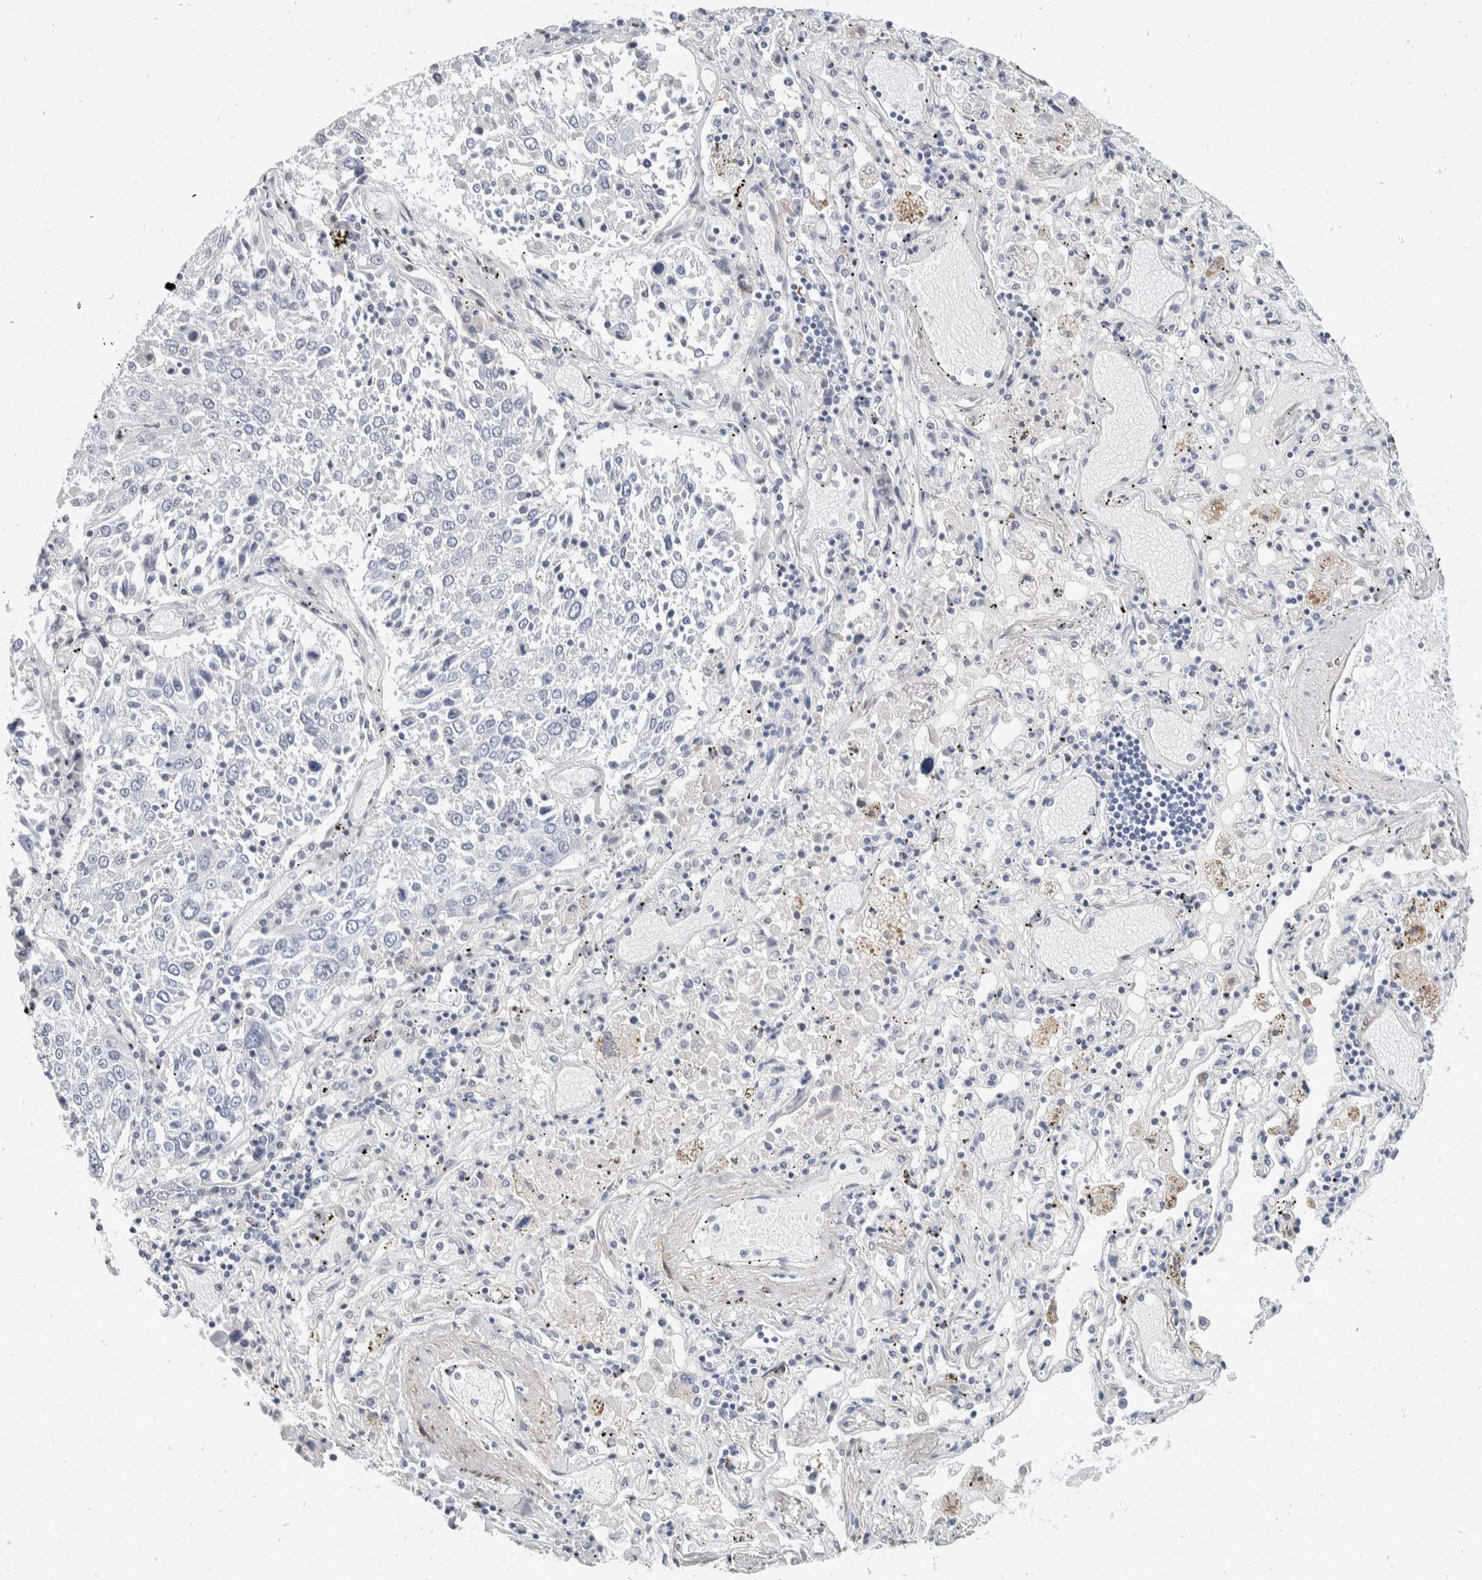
{"staining": {"intensity": "negative", "quantity": "none", "location": "none"}, "tissue": "lung cancer", "cell_type": "Tumor cells", "image_type": "cancer", "snomed": [{"axis": "morphology", "description": "Squamous cell carcinoma, NOS"}, {"axis": "topography", "description": "Lung"}], "caption": "Tumor cells show no significant protein staining in squamous cell carcinoma (lung).", "gene": "CATSPERD", "patient": {"sex": "male", "age": 65}}